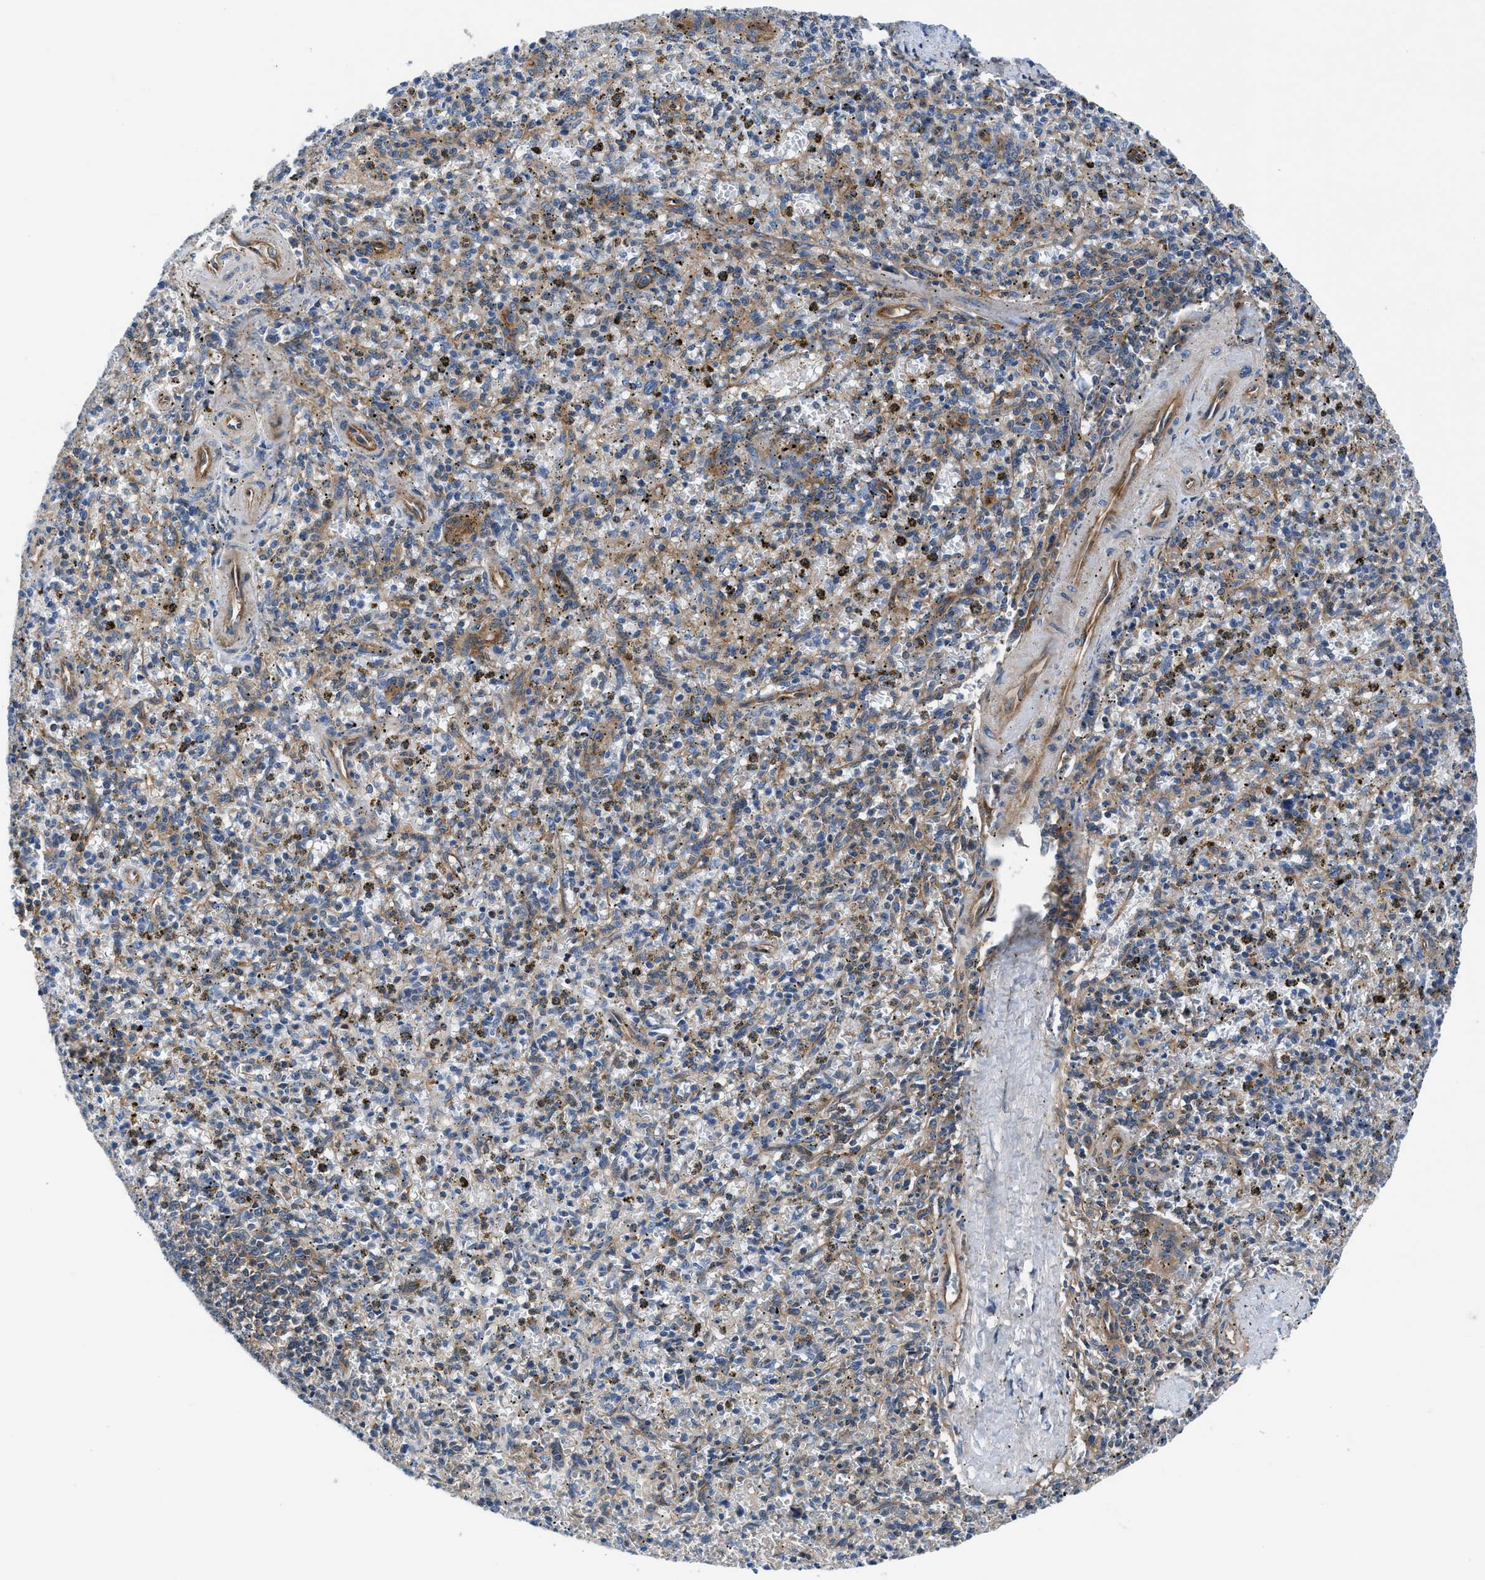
{"staining": {"intensity": "weak", "quantity": "25%-75%", "location": "cytoplasmic/membranous"}, "tissue": "spleen", "cell_type": "Cells in red pulp", "image_type": "normal", "snomed": [{"axis": "morphology", "description": "Normal tissue, NOS"}, {"axis": "topography", "description": "Spleen"}], "caption": "The image demonstrates staining of unremarkable spleen, revealing weak cytoplasmic/membranous protein positivity (brown color) within cells in red pulp.", "gene": "TRIP4", "patient": {"sex": "male", "age": 72}}